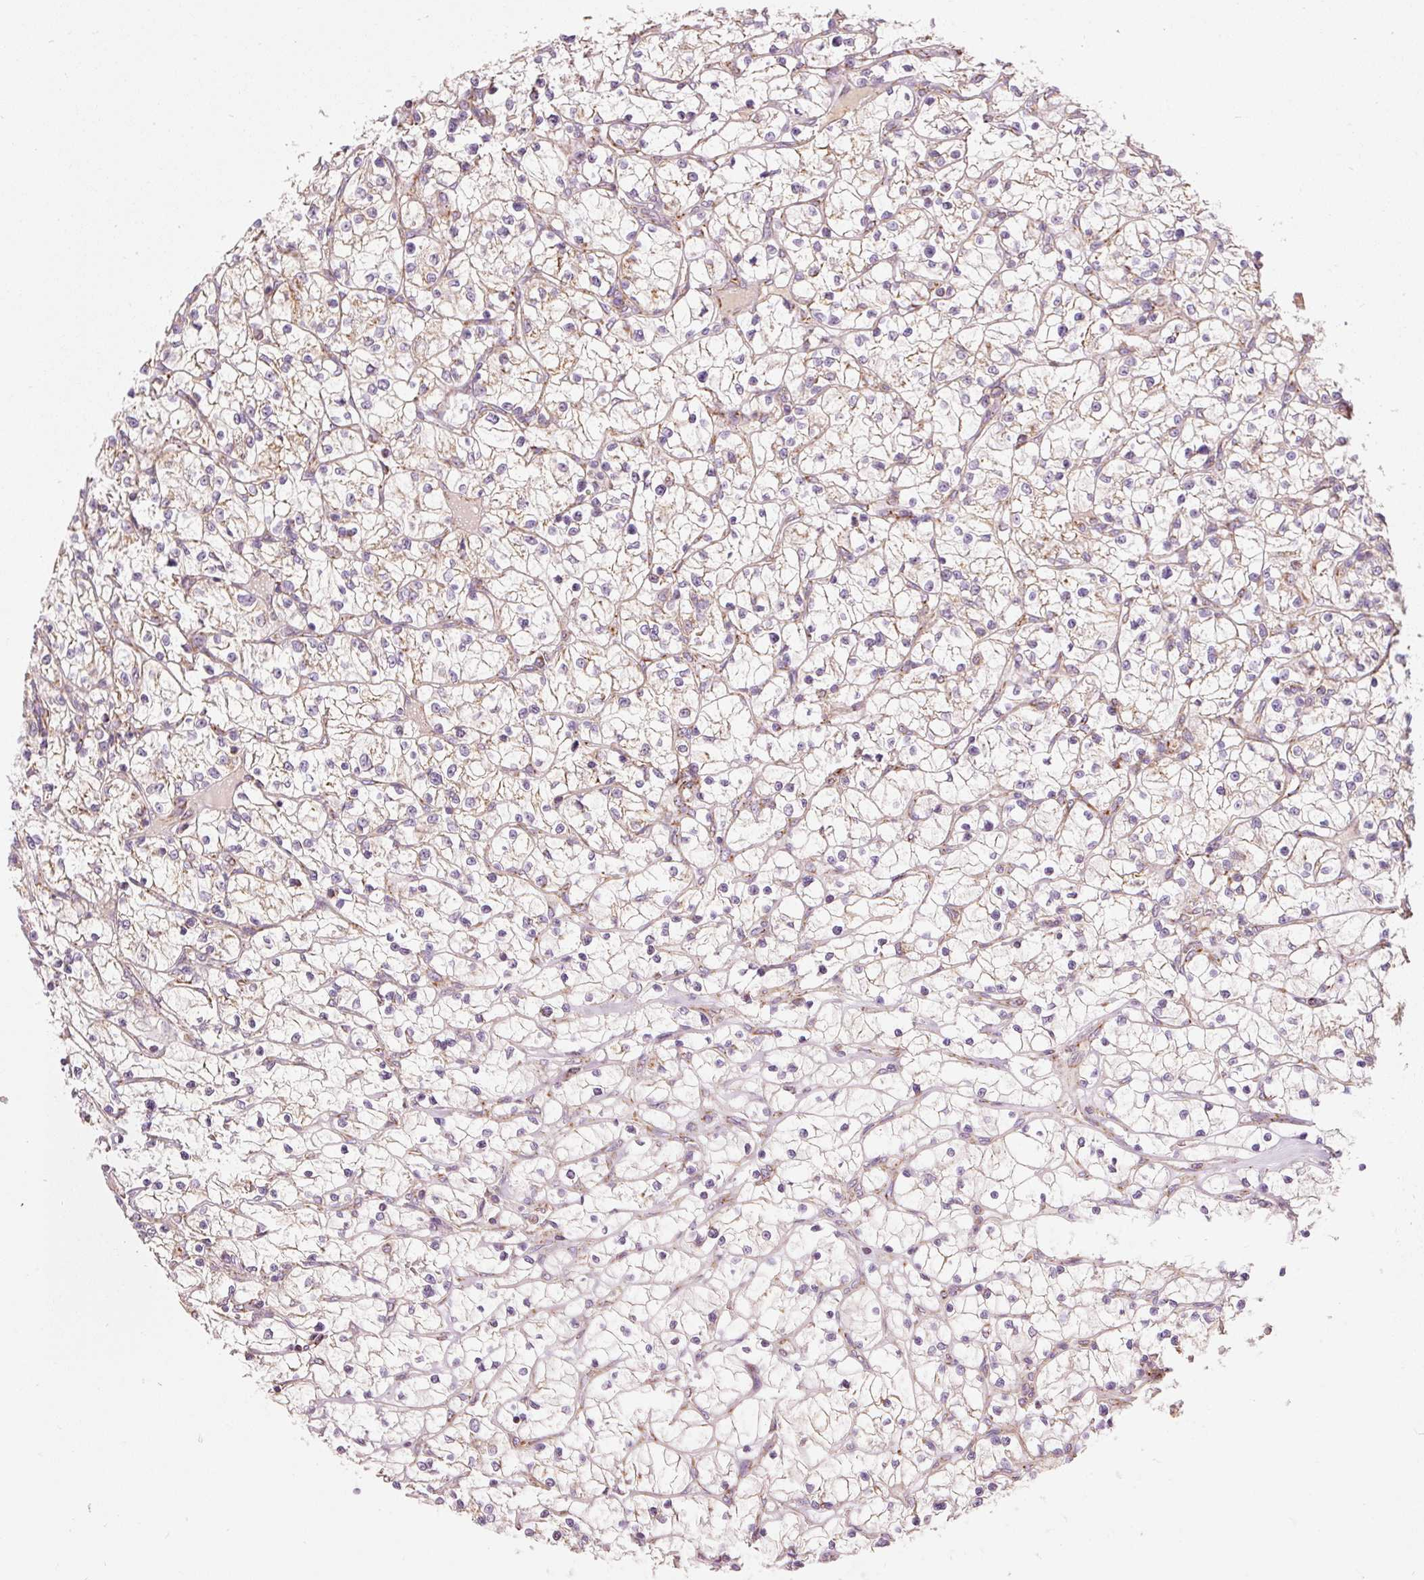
{"staining": {"intensity": "weak", "quantity": "25%-75%", "location": "cytoplasmic/membranous"}, "tissue": "renal cancer", "cell_type": "Tumor cells", "image_type": "cancer", "snomed": [{"axis": "morphology", "description": "Adenocarcinoma, NOS"}, {"axis": "topography", "description": "Kidney"}], "caption": "Adenocarcinoma (renal) stained with immunohistochemistry exhibits weak cytoplasmic/membranous expression in about 25%-75% of tumor cells. Using DAB (brown) and hematoxylin (blue) stains, captured at high magnification using brightfield microscopy.", "gene": "NDUFB4", "patient": {"sex": "female", "age": 64}}